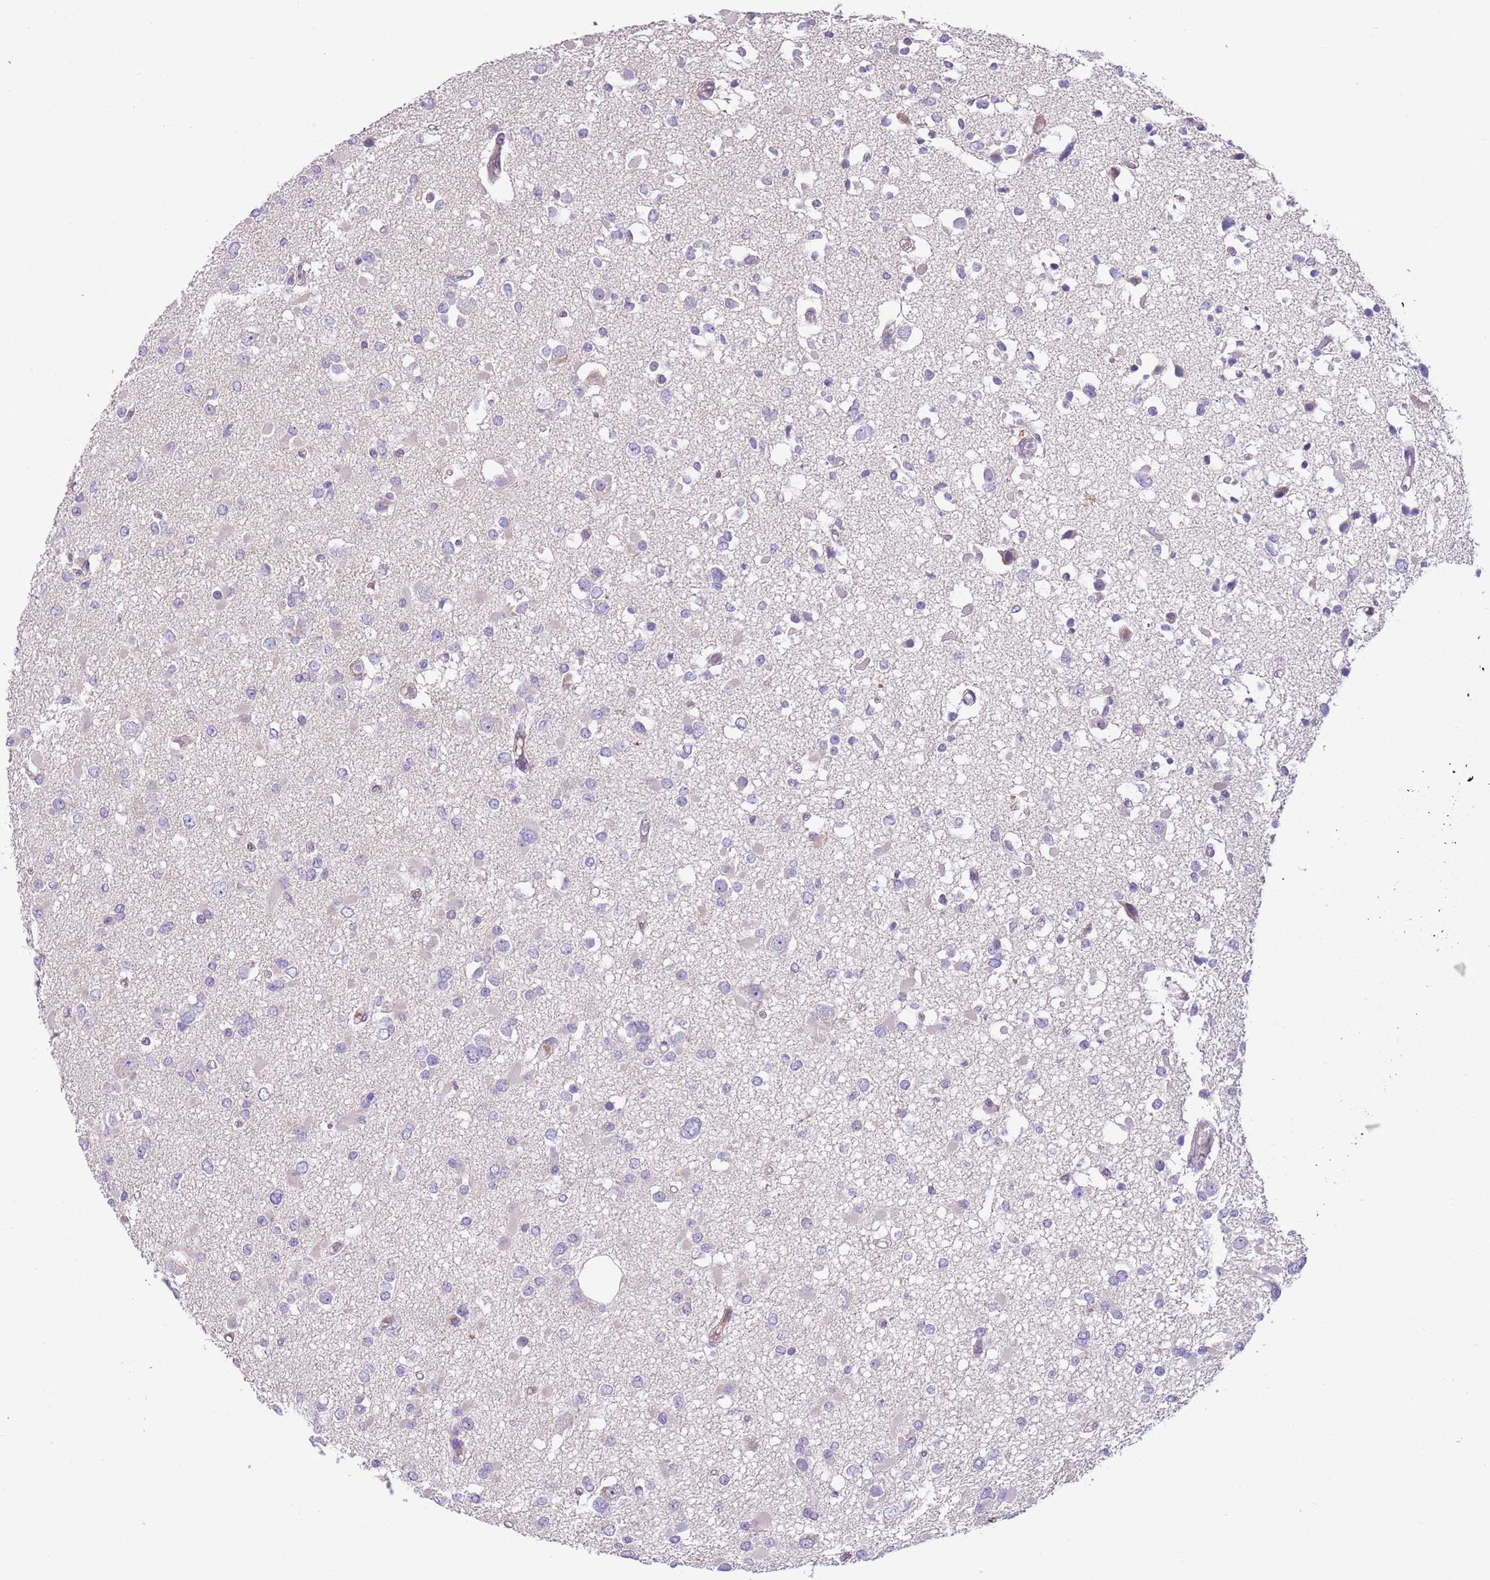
{"staining": {"intensity": "negative", "quantity": "none", "location": "none"}, "tissue": "glioma", "cell_type": "Tumor cells", "image_type": "cancer", "snomed": [{"axis": "morphology", "description": "Glioma, malignant, Low grade"}, {"axis": "topography", "description": "Brain"}], "caption": "A photomicrograph of malignant low-grade glioma stained for a protein demonstrates no brown staining in tumor cells.", "gene": "HES3", "patient": {"sex": "female", "age": 22}}